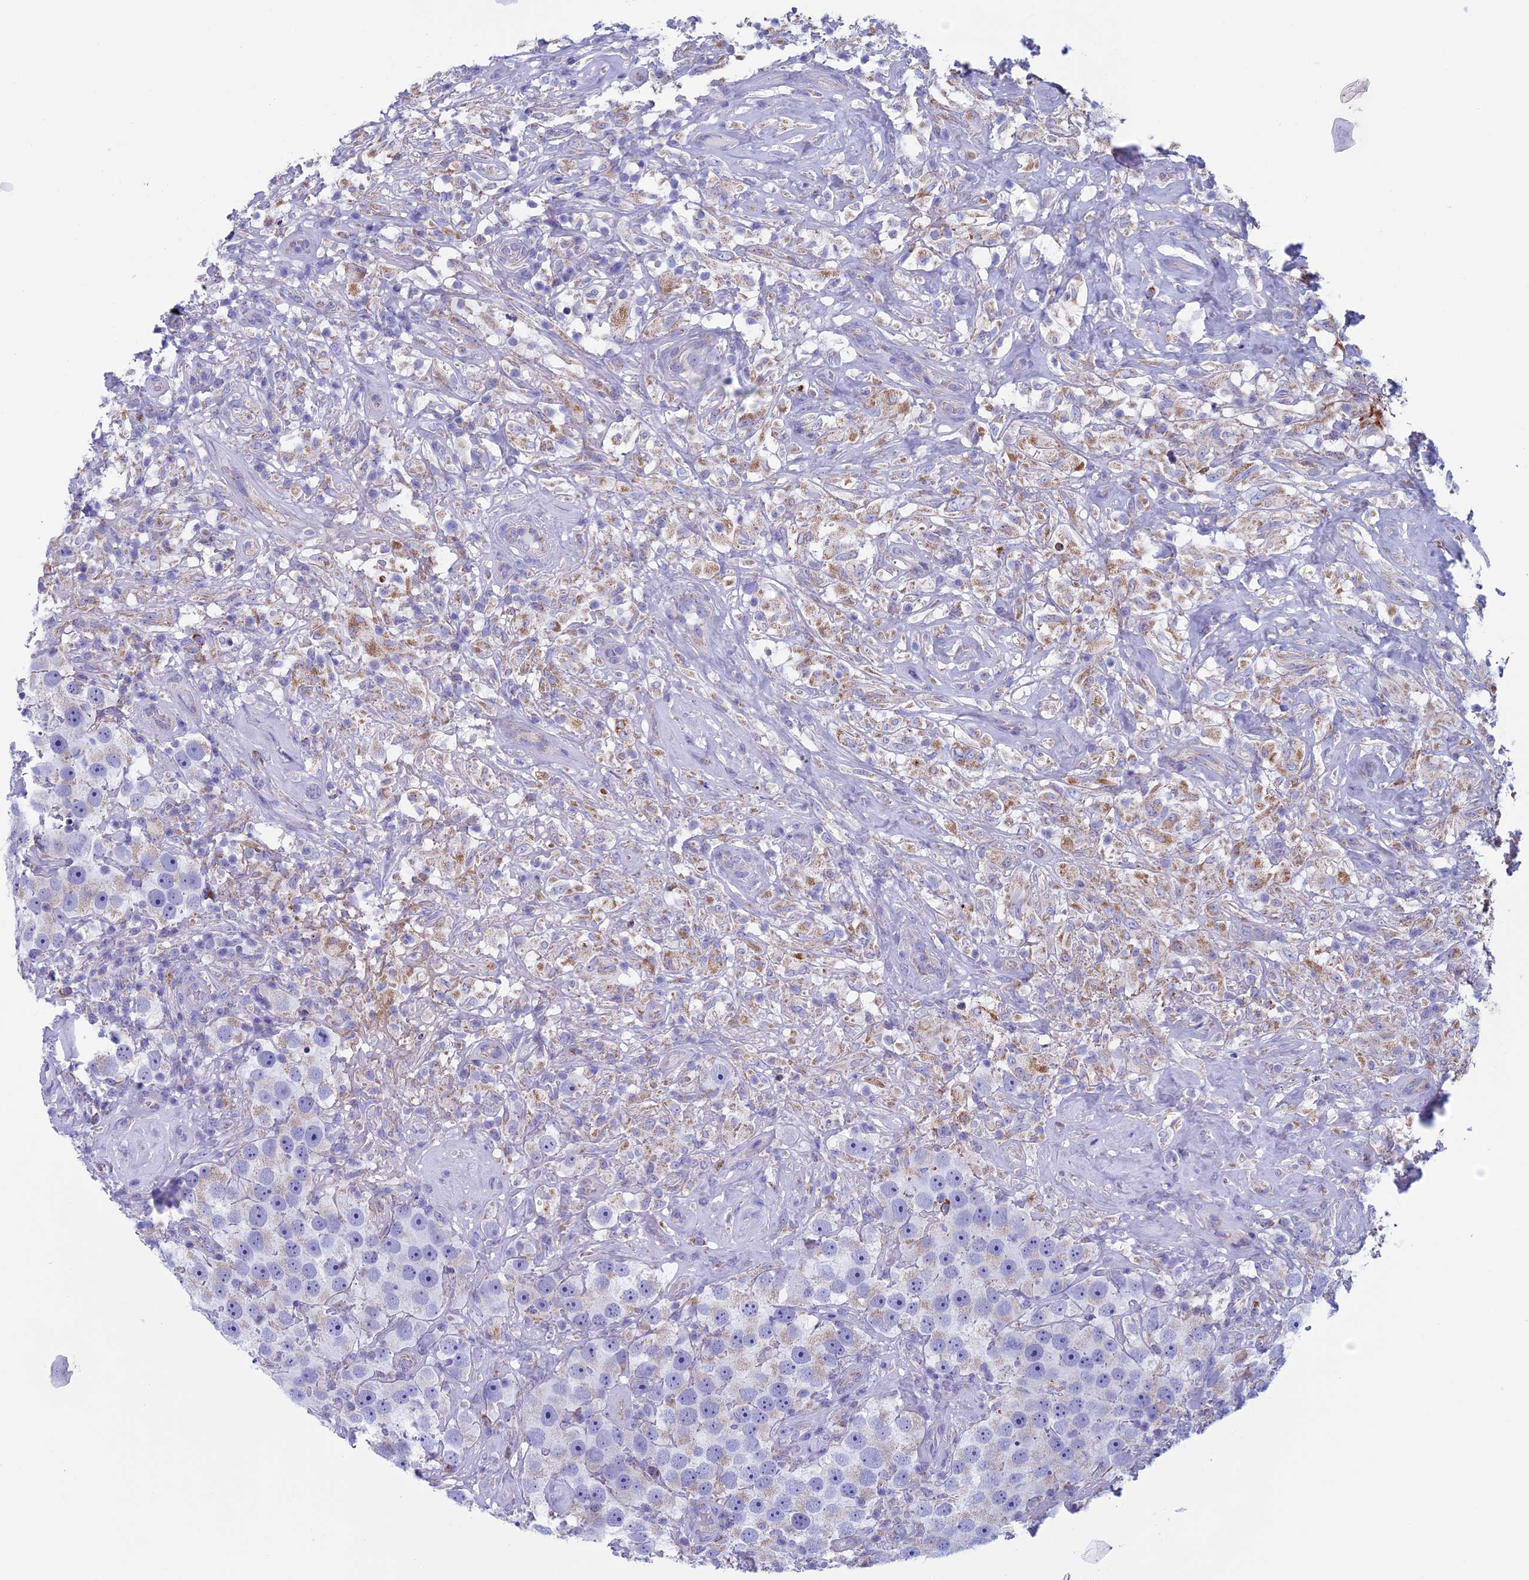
{"staining": {"intensity": "negative", "quantity": "none", "location": "none"}, "tissue": "testis cancer", "cell_type": "Tumor cells", "image_type": "cancer", "snomed": [{"axis": "morphology", "description": "Seminoma, NOS"}, {"axis": "topography", "description": "Testis"}], "caption": "A histopathology image of testis cancer (seminoma) stained for a protein exhibits no brown staining in tumor cells. (DAB (3,3'-diaminobenzidine) IHC with hematoxylin counter stain).", "gene": "NDUFB9", "patient": {"sex": "male", "age": 49}}